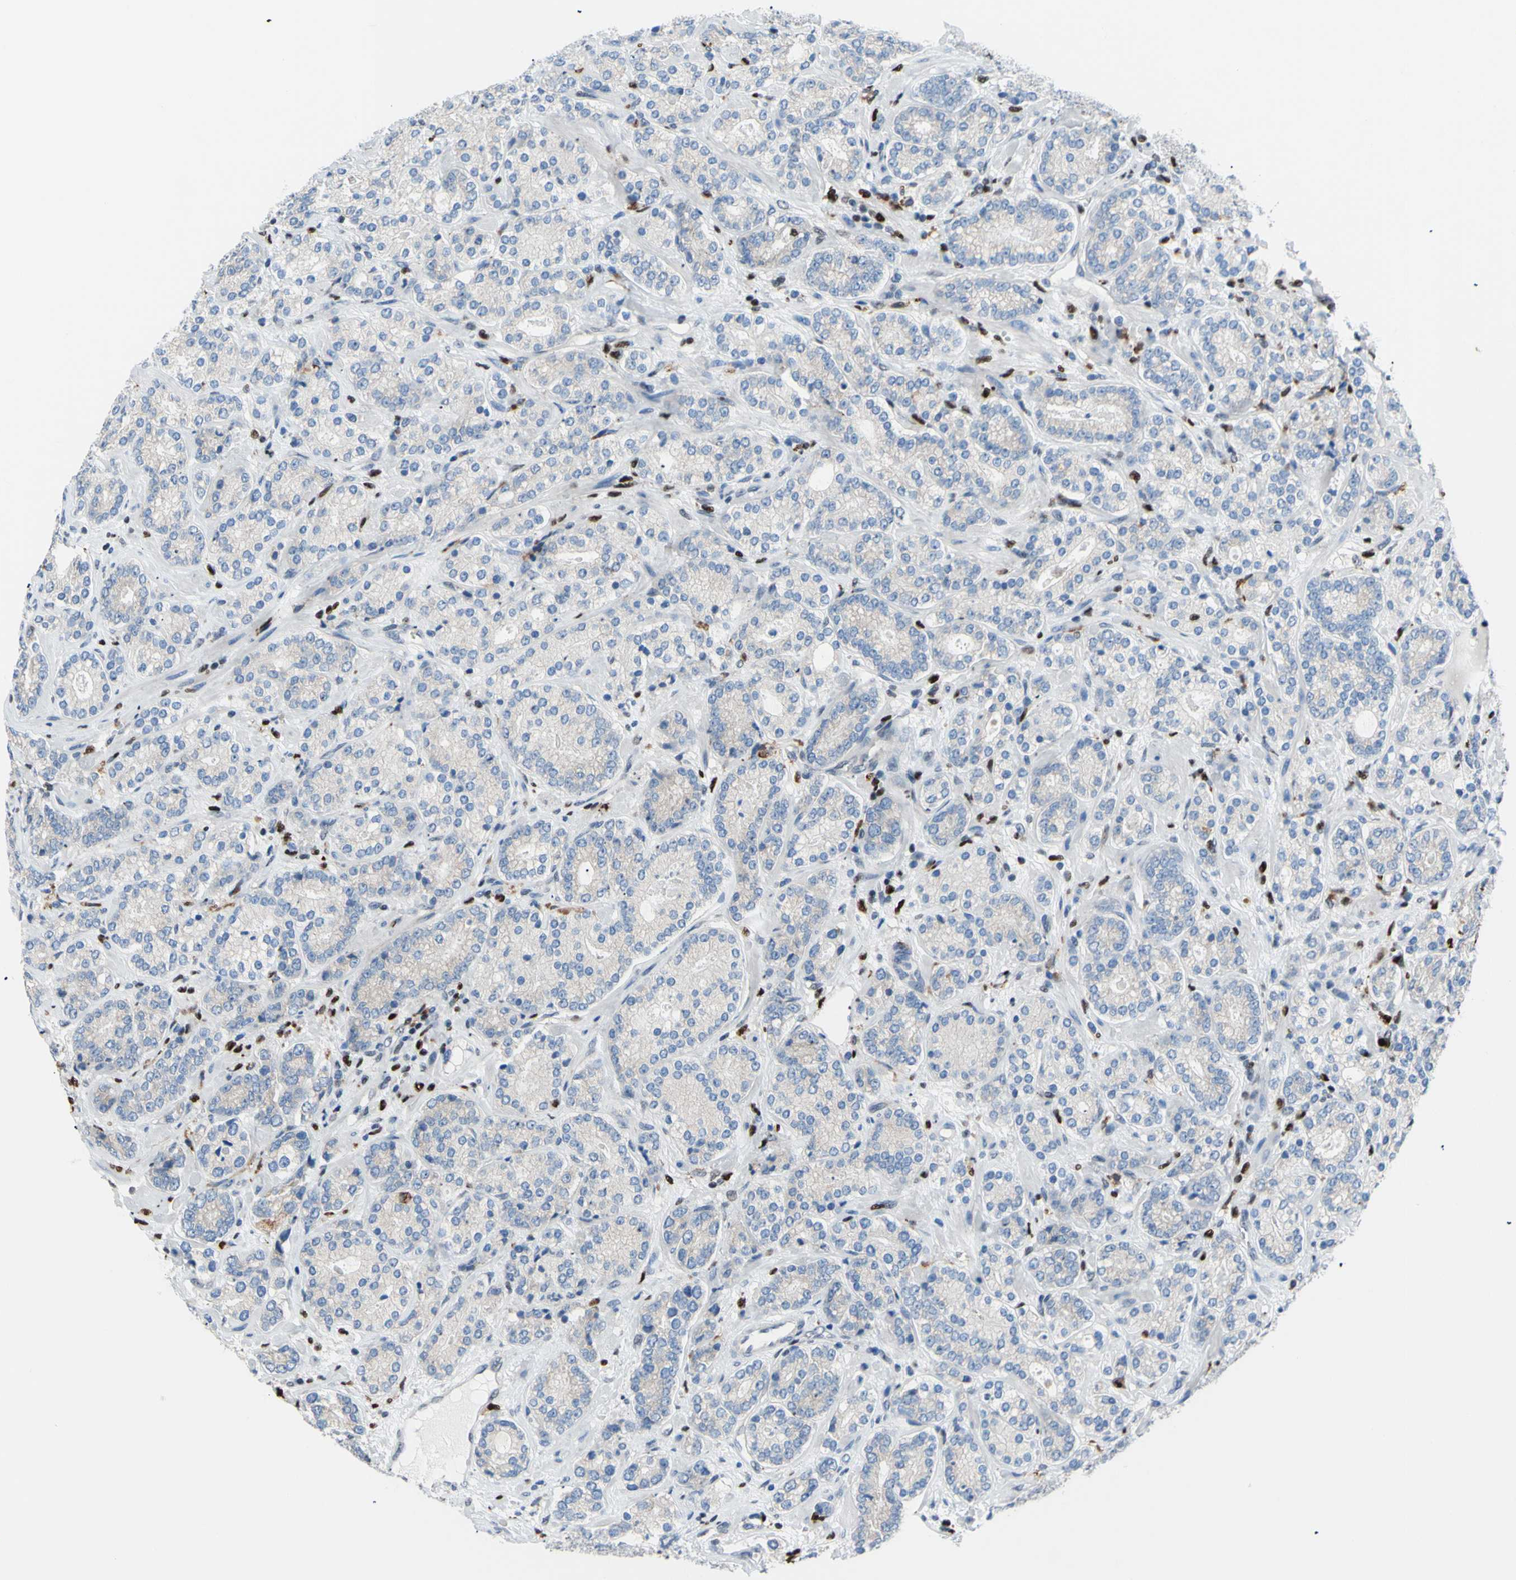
{"staining": {"intensity": "weak", "quantity": ">75%", "location": "cytoplasmic/membranous"}, "tissue": "prostate cancer", "cell_type": "Tumor cells", "image_type": "cancer", "snomed": [{"axis": "morphology", "description": "Adenocarcinoma, High grade"}, {"axis": "topography", "description": "Prostate"}], "caption": "The photomicrograph demonstrates a brown stain indicating the presence of a protein in the cytoplasmic/membranous of tumor cells in high-grade adenocarcinoma (prostate). (IHC, brightfield microscopy, high magnification).", "gene": "EED", "patient": {"sex": "male", "age": 61}}